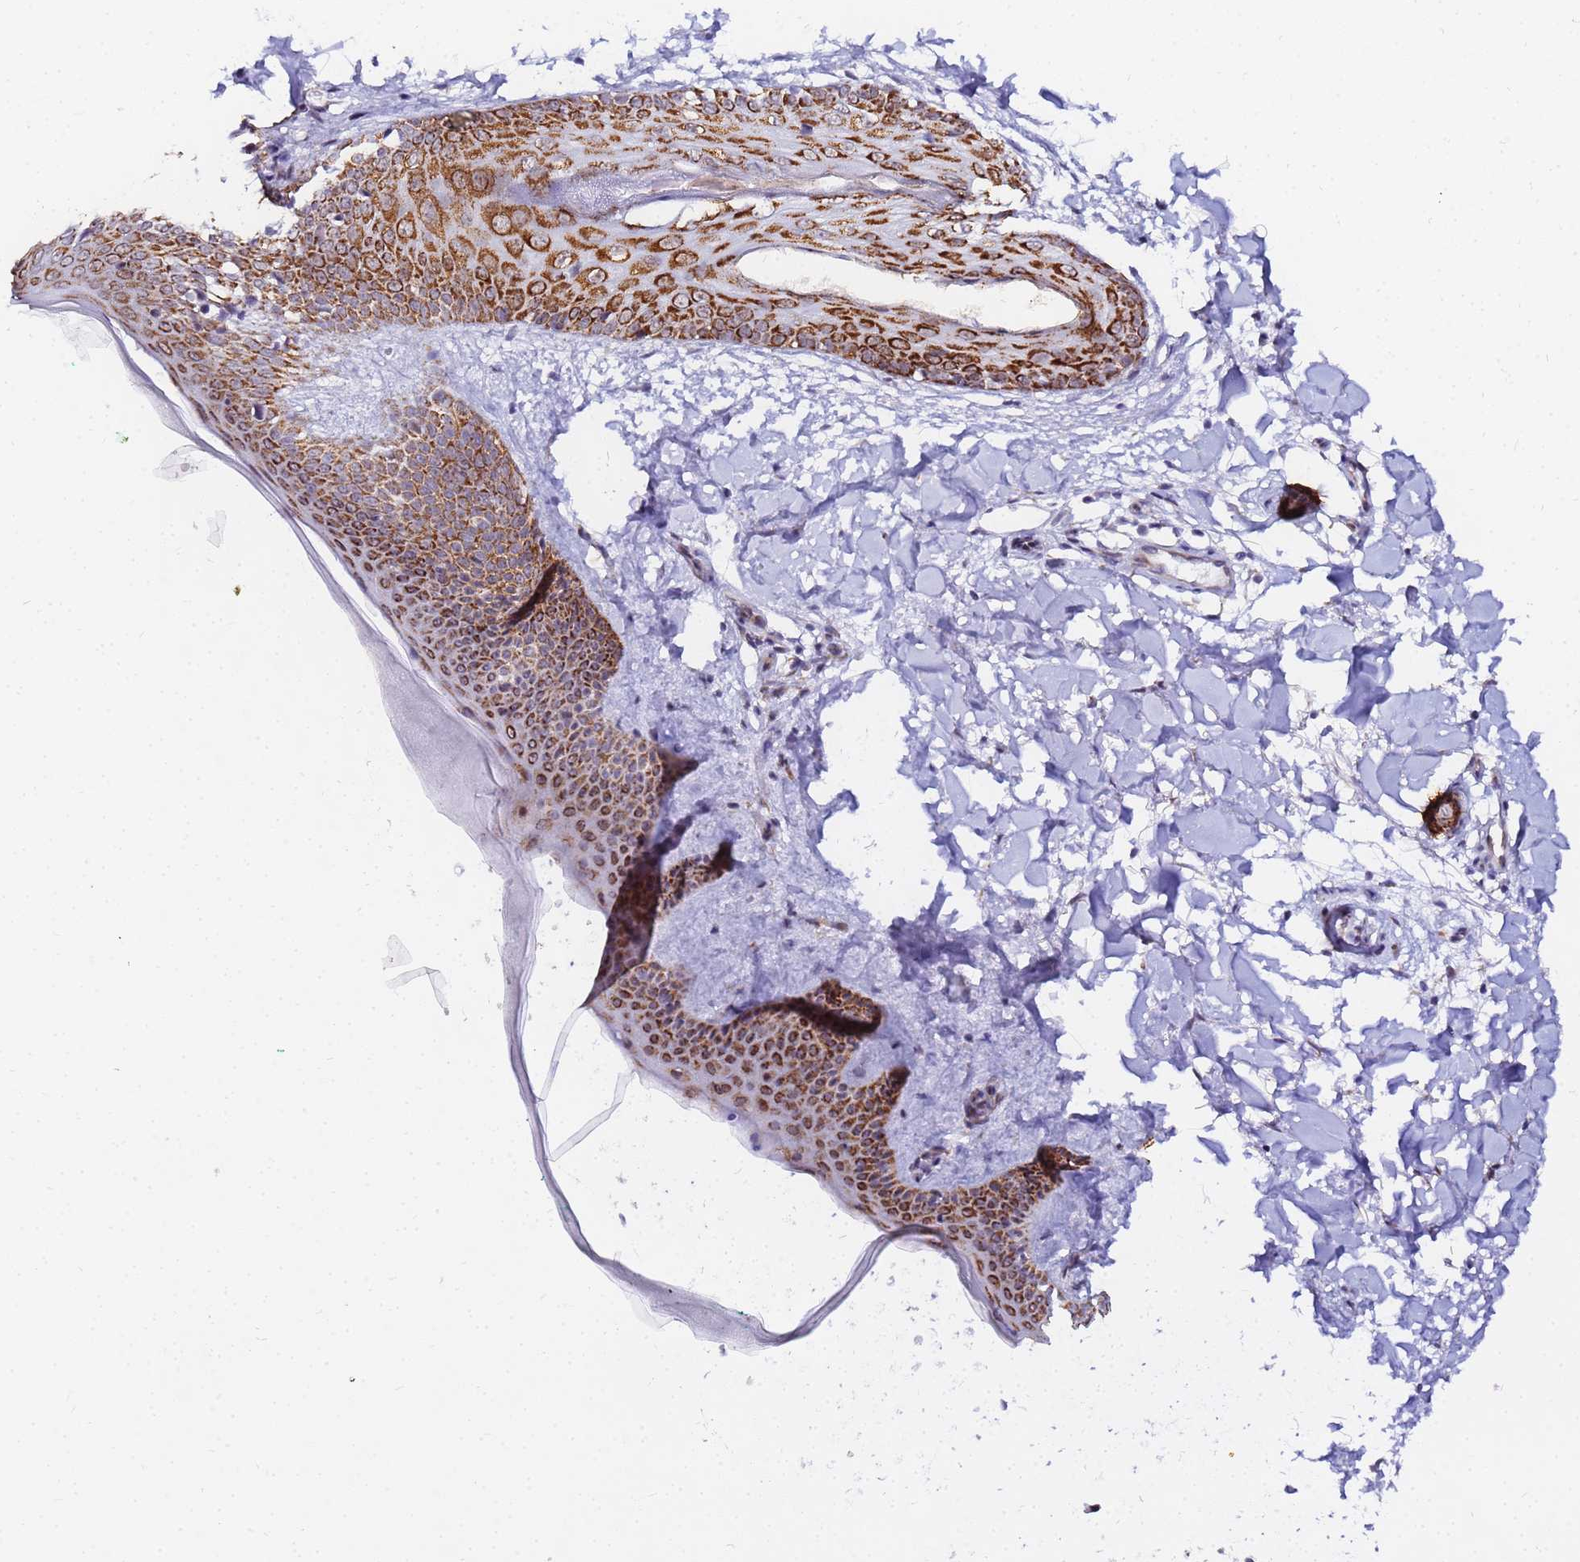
{"staining": {"intensity": "weak", "quantity": ">75%", "location": "cytoplasmic/membranous"}, "tissue": "skin", "cell_type": "Fibroblasts", "image_type": "normal", "snomed": [{"axis": "morphology", "description": "Normal tissue, NOS"}, {"axis": "topography", "description": "Skin"}], "caption": "IHC histopathology image of normal human skin stained for a protein (brown), which demonstrates low levels of weak cytoplasmic/membranous expression in approximately >75% of fibroblasts.", "gene": "CKMT1A", "patient": {"sex": "female", "age": 34}}